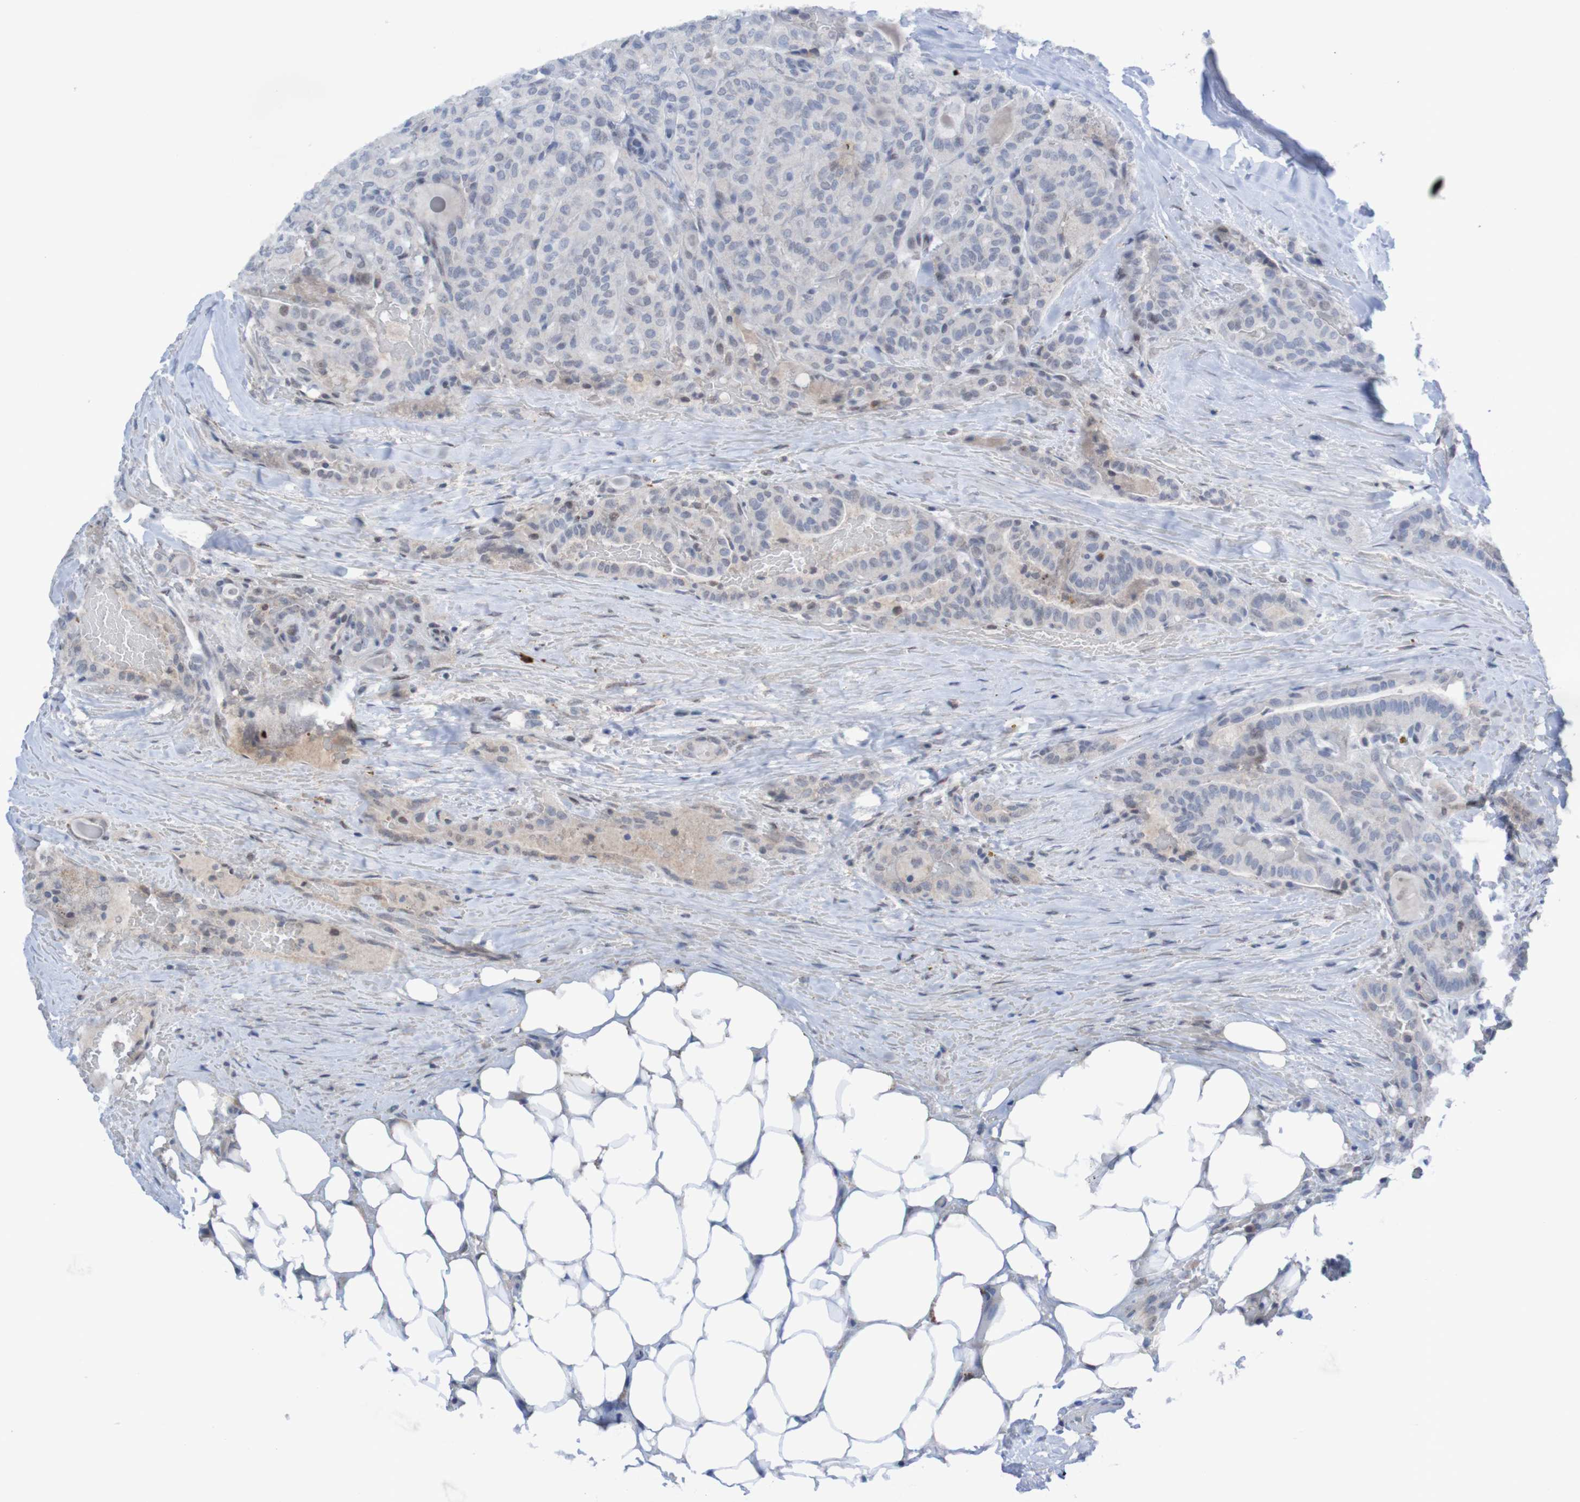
{"staining": {"intensity": "negative", "quantity": "none", "location": "none"}, "tissue": "head and neck cancer", "cell_type": "Tumor cells", "image_type": "cancer", "snomed": [{"axis": "morphology", "description": "Squamous cell carcinoma, NOS"}, {"axis": "topography", "description": "Oral tissue"}, {"axis": "topography", "description": "Head-Neck"}], "caption": "The photomicrograph displays no staining of tumor cells in head and neck squamous cell carcinoma.", "gene": "ITLN1", "patient": {"sex": "female", "age": 50}}